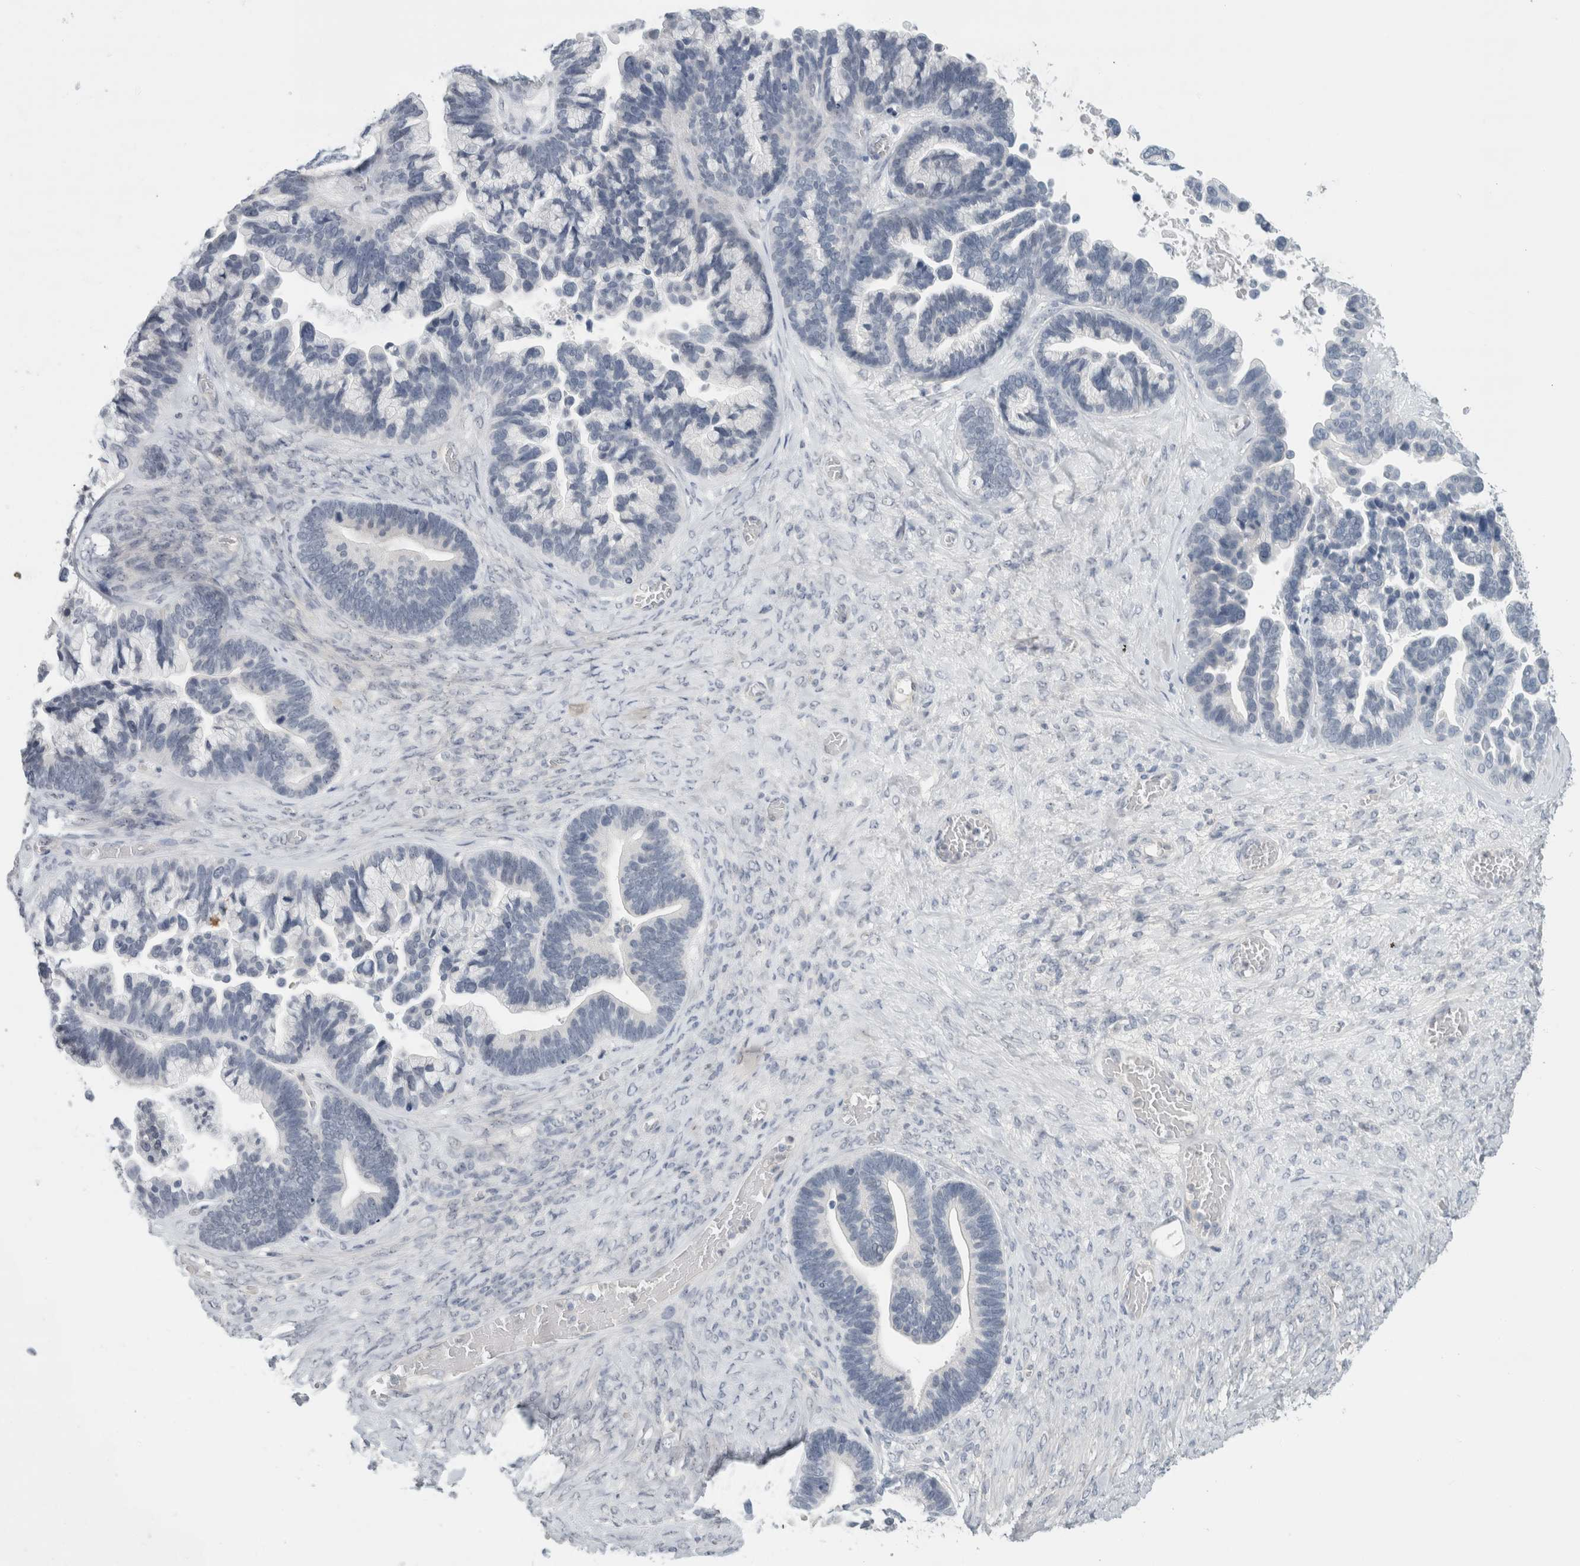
{"staining": {"intensity": "negative", "quantity": "none", "location": "none"}, "tissue": "ovarian cancer", "cell_type": "Tumor cells", "image_type": "cancer", "snomed": [{"axis": "morphology", "description": "Cystadenocarcinoma, serous, NOS"}, {"axis": "topography", "description": "Ovary"}], "caption": "IHC image of neoplastic tissue: human ovarian cancer stained with DAB (3,3'-diaminobenzidine) demonstrates no significant protein positivity in tumor cells. (Brightfield microscopy of DAB immunohistochemistry (IHC) at high magnification).", "gene": "FMR1NB", "patient": {"sex": "female", "age": 56}}